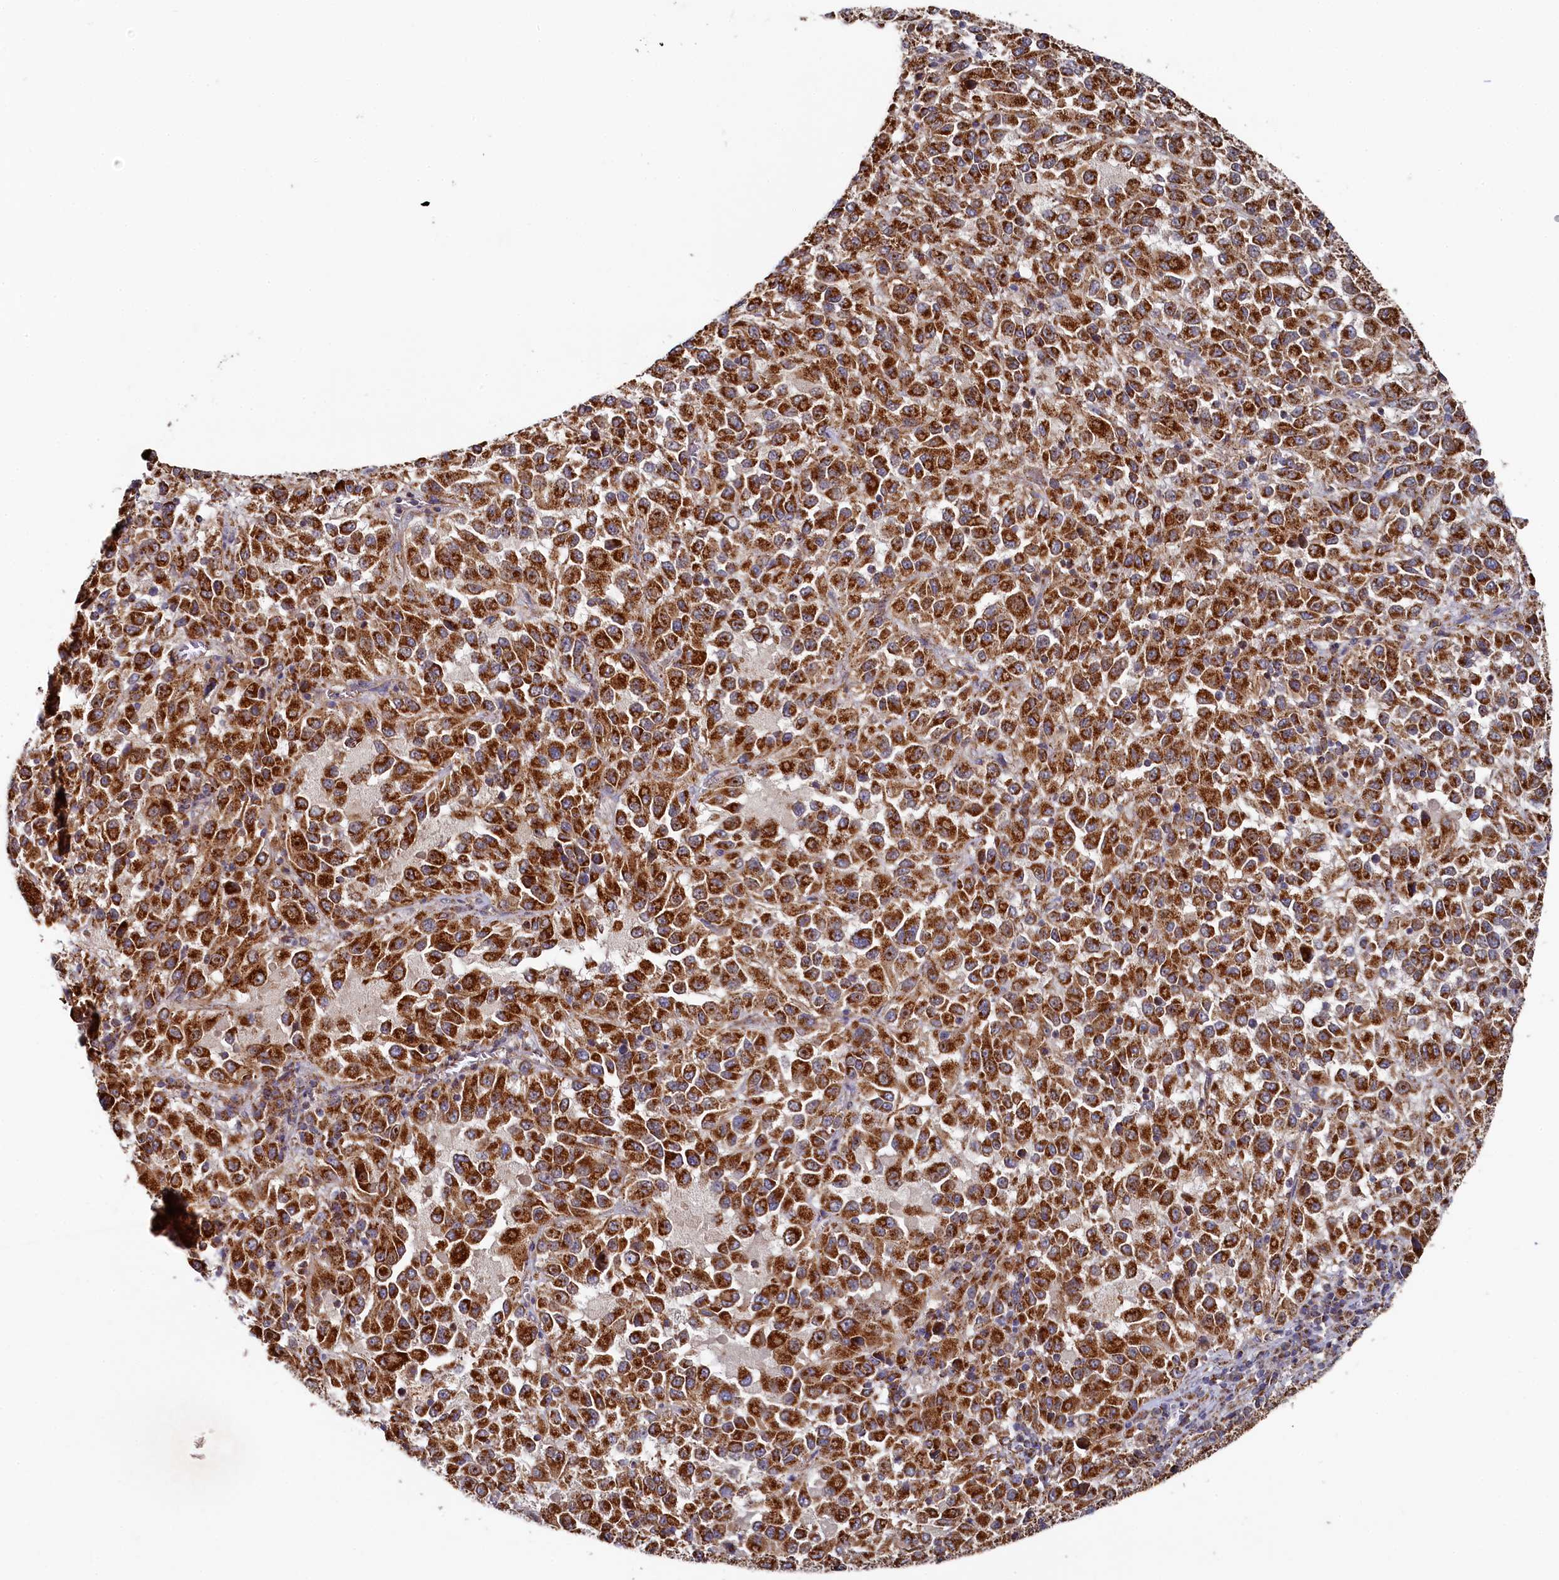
{"staining": {"intensity": "strong", "quantity": ">75%", "location": "cytoplasmic/membranous"}, "tissue": "melanoma", "cell_type": "Tumor cells", "image_type": "cancer", "snomed": [{"axis": "morphology", "description": "Malignant melanoma, Metastatic site"}, {"axis": "topography", "description": "Lung"}], "caption": "IHC of human malignant melanoma (metastatic site) displays high levels of strong cytoplasmic/membranous positivity in about >75% of tumor cells.", "gene": "HAUS2", "patient": {"sex": "male", "age": 64}}